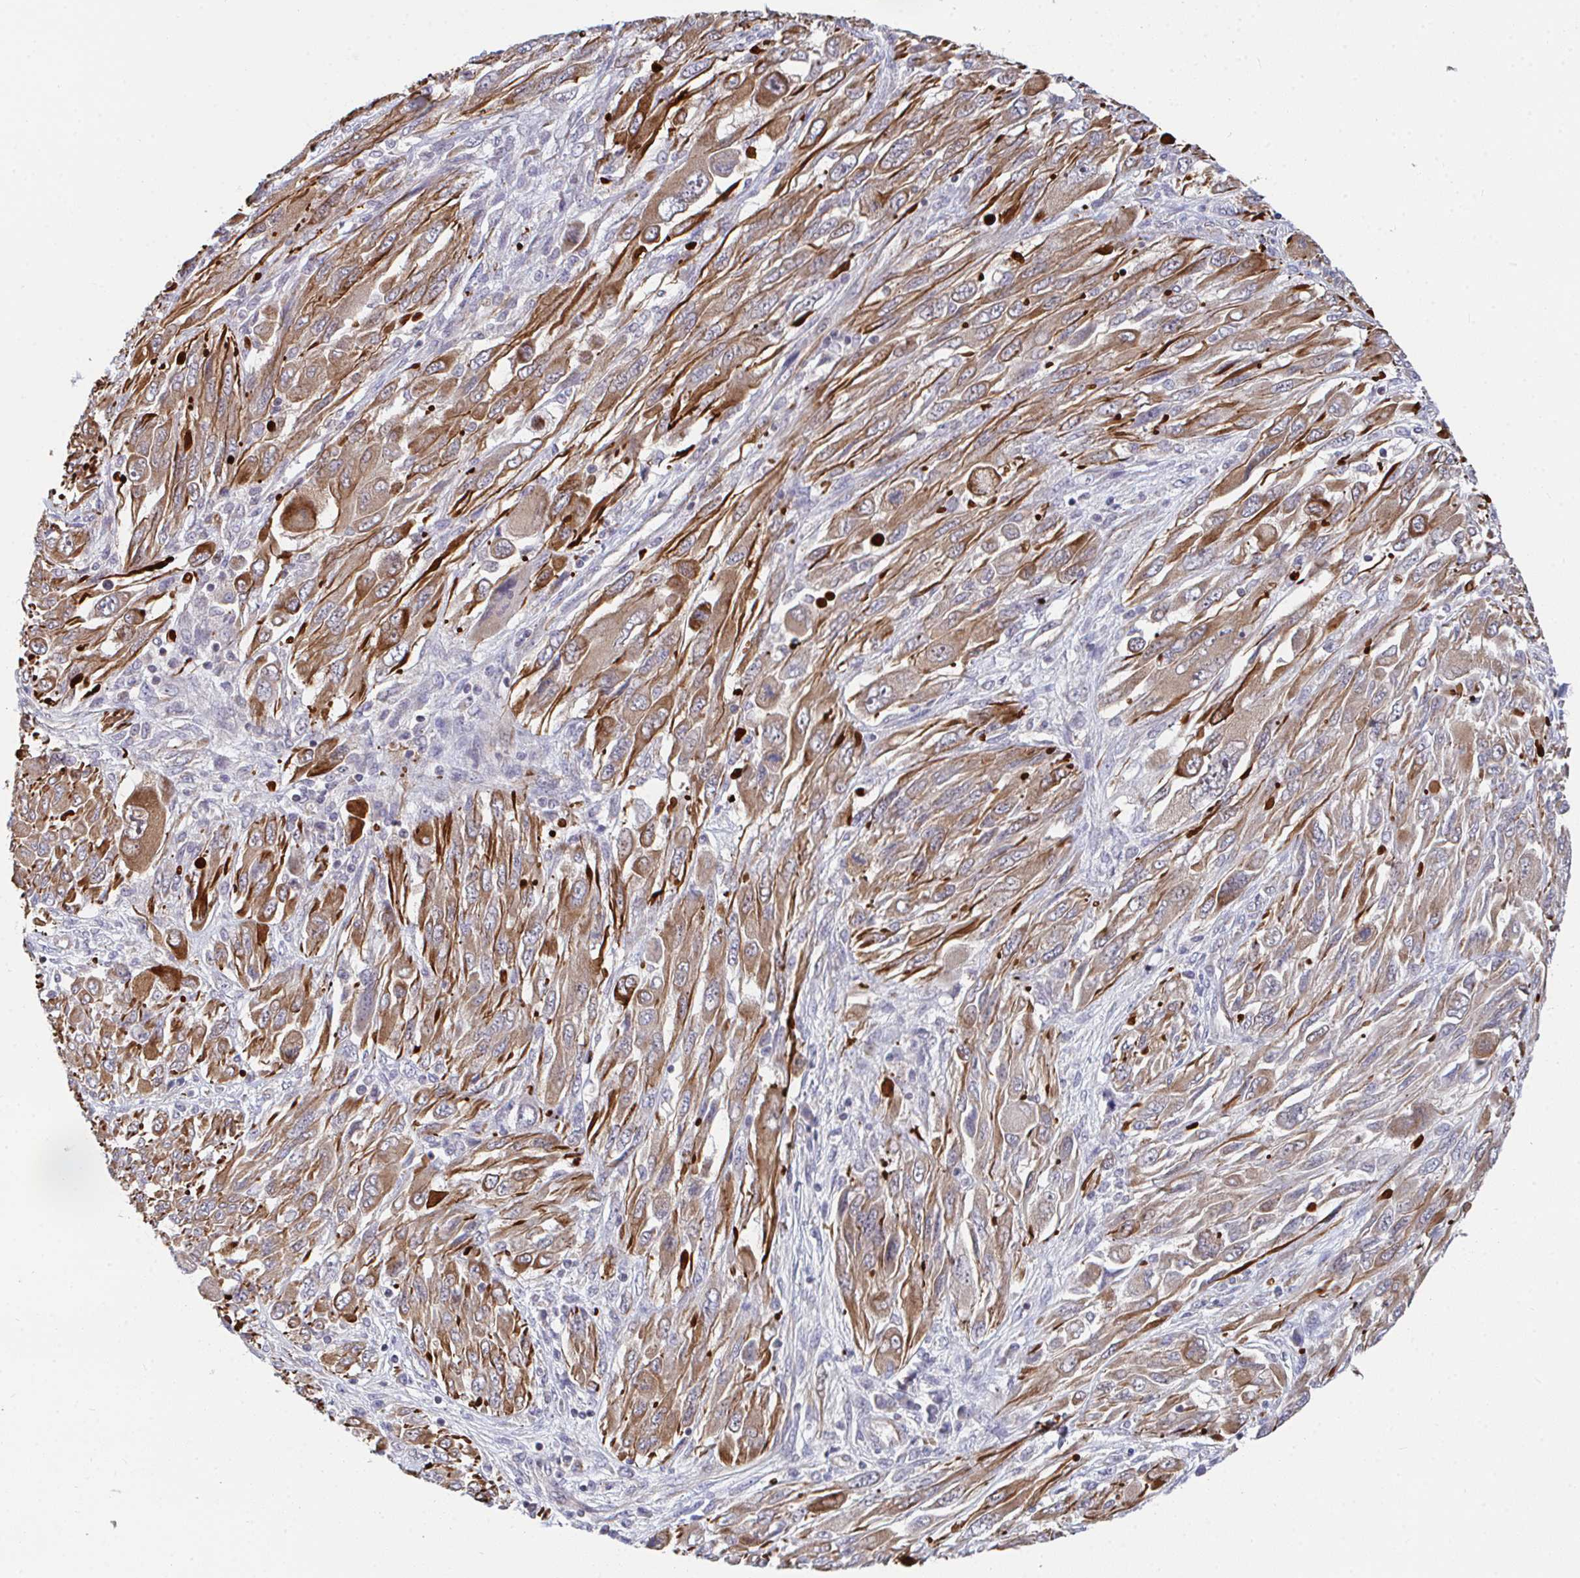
{"staining": {"intensity": "moderate", "quantity": ">75%", "location": "cytoplasmic/membranous"}, "tissue": "melanoma", "cell_type": "Tumor cells", "image_type": "cancer", "snomed": [{"axis": "morphology", "description": "Malignant melanoma, NOS"}, {"axis": "topography", "description": "Skin"}], "caption": "Approximately >75% of tumor cells in melanoma show moderate cytoplasmic/membranous protein staining as visualized by brown immunohistochemical staining.", "gene": "EIF1AD", "patient": {"sex": "female", "age": 91}}